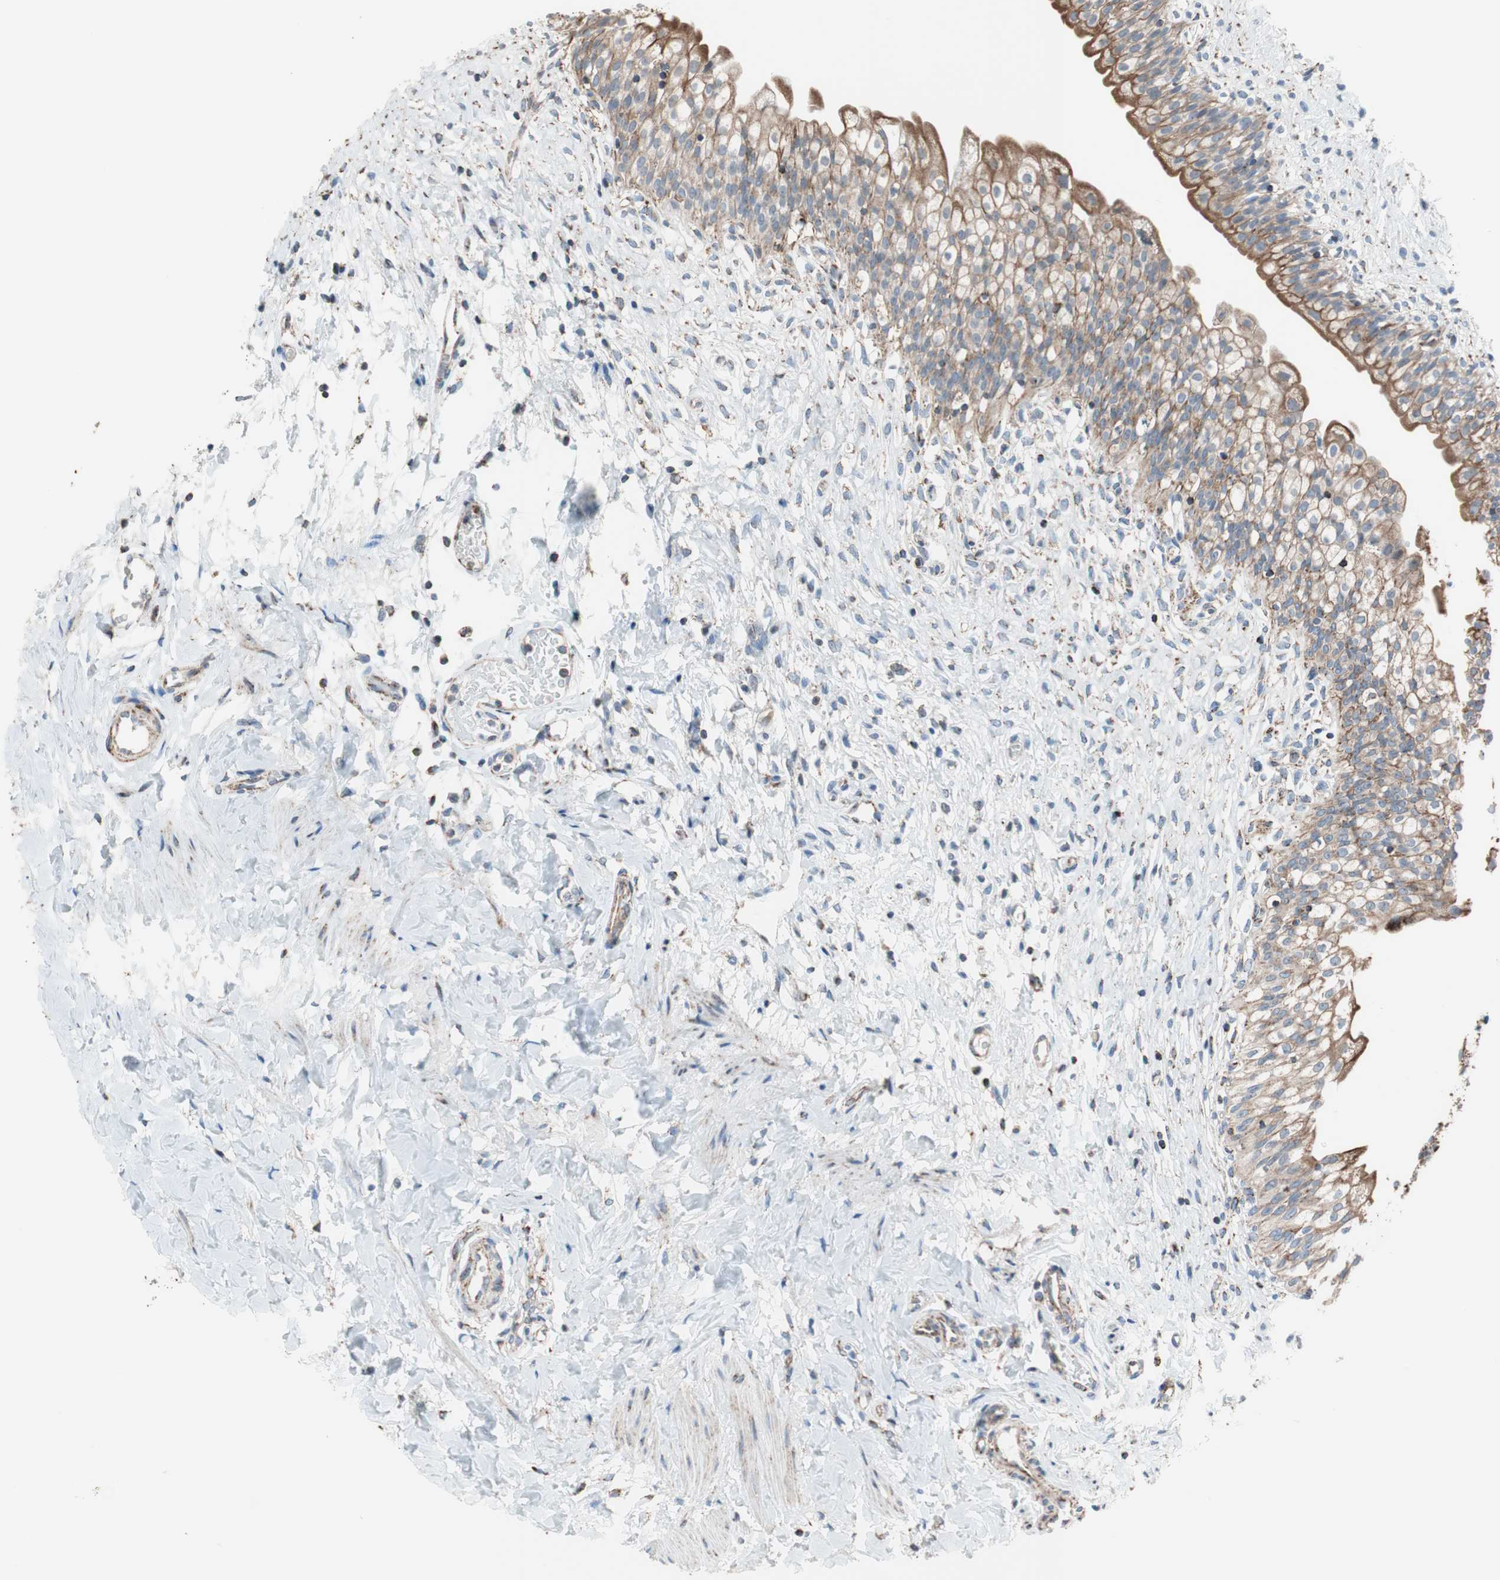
{"staining": {"intensity": "moderate", "quantity": ">75%", "location": "cytoplasmic/membranous"}, "tissue": "urinary bladder", "cell_type": "Urothelial cells", "image_type": "normal", "snomed": [{"axis": "morphology", "description": "Normal tissue, NOS"}, {"axis": "morphology", "description": "Inflammation, NOS"}, {"axis": "topography", "description": "Urinary bladder"}], "caption": "Moderate cytoplasmic/membranous staining for a protein is present in about >75% of urothelial cells of benign urinary bladder using IHC.", "gene": "PCSK4", "patient": {"sex": "female", "age": 80}}